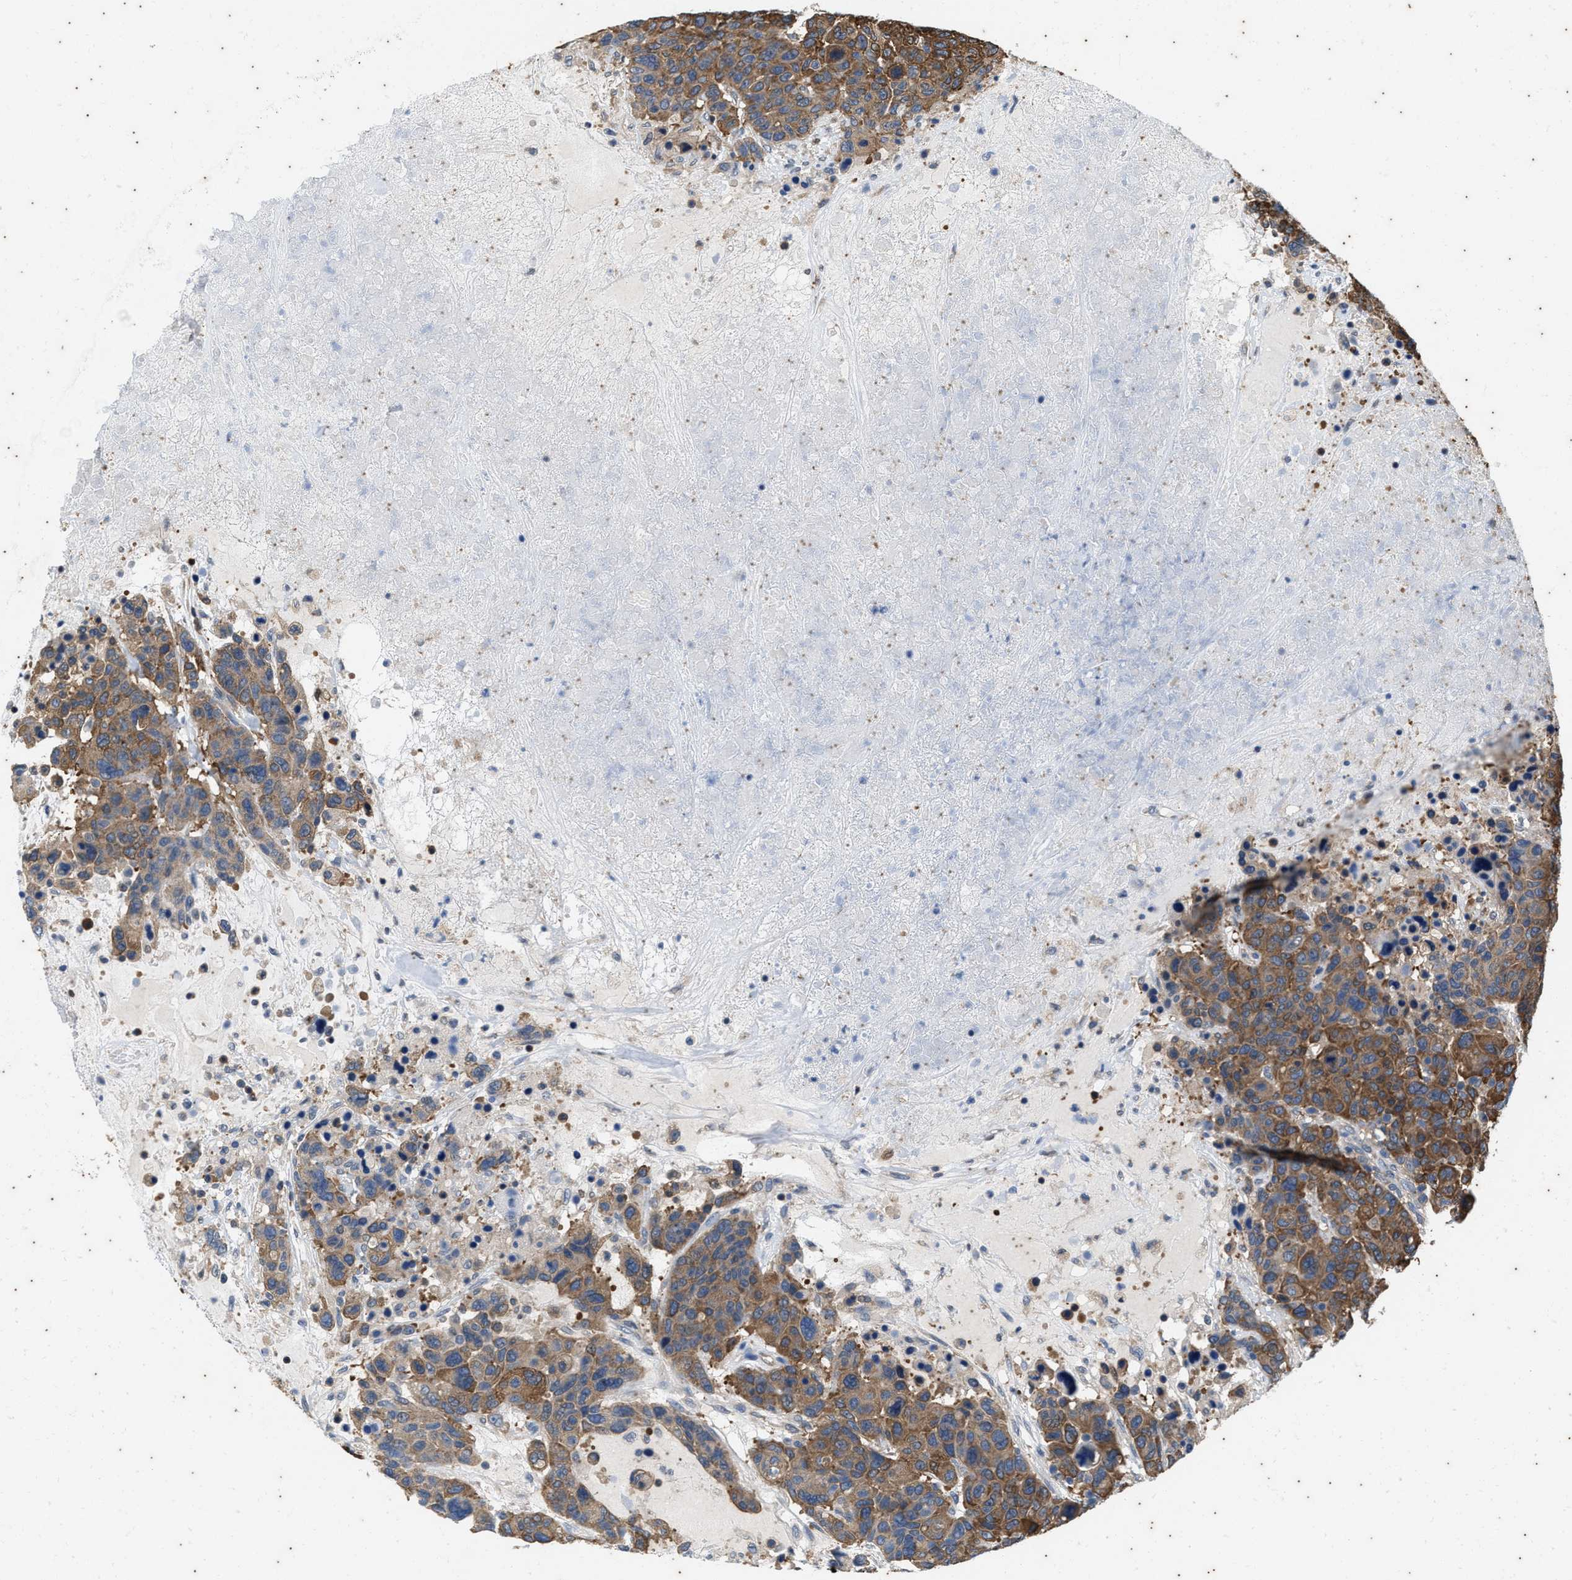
{"staining": {"intensity": "moderate", "quantity": ">75%", "location": "cytoplasmic/membranous"}, "tissue": "breast cancer", "cell_type": "Tumor cells", "image_type": "cancer", "snomed": [{"axis": "morphology", "description": "Duct carcinoma"}, {"axis": "topography", "description": "Breast"}], "caption": "Immunohistochemical staining of breast cancer demonstrates moderate cytoplasmic/membranous protein staining in approximately >75% of tumor cells.", "gene": "COX19", "patient": {"sex": "female", "age": 37}}